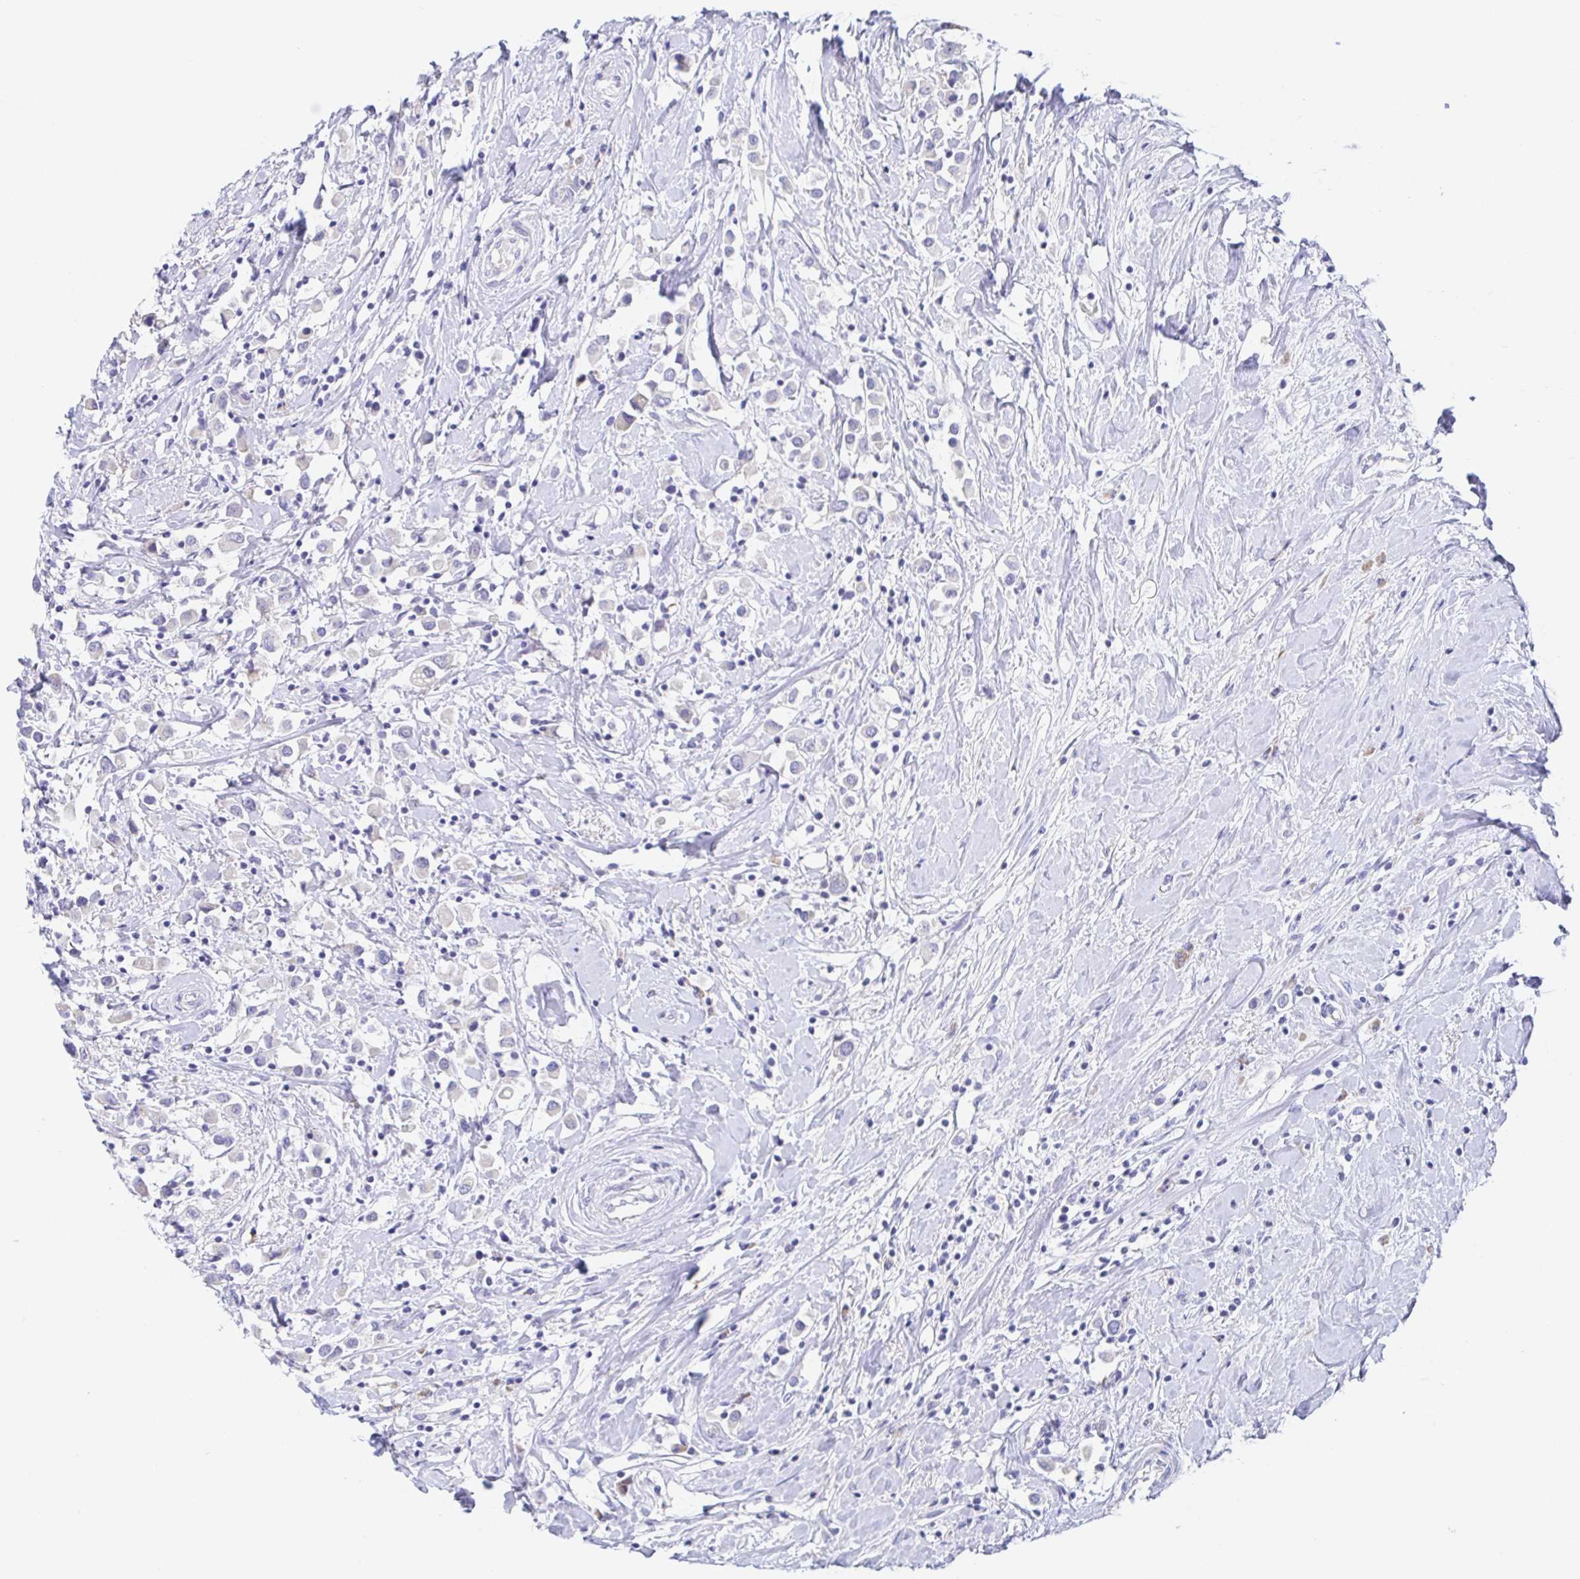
{"staining": {"intensity": "negative", "quantity": "none", "location": "none"}, "tissue": "breast cancer", "cell_type": "Tumor cells", "image_type": "cancer", "snomed": [{"axis": "morphology", "description": "Duct carcinoma"}, {"axis": "topography", "description": "Breast"}], "caption": "Tumor cells are negative for protein expression in human breast cancer.", "gene": "SIAH3", "patient": {"sex": "female", "age": 61}}